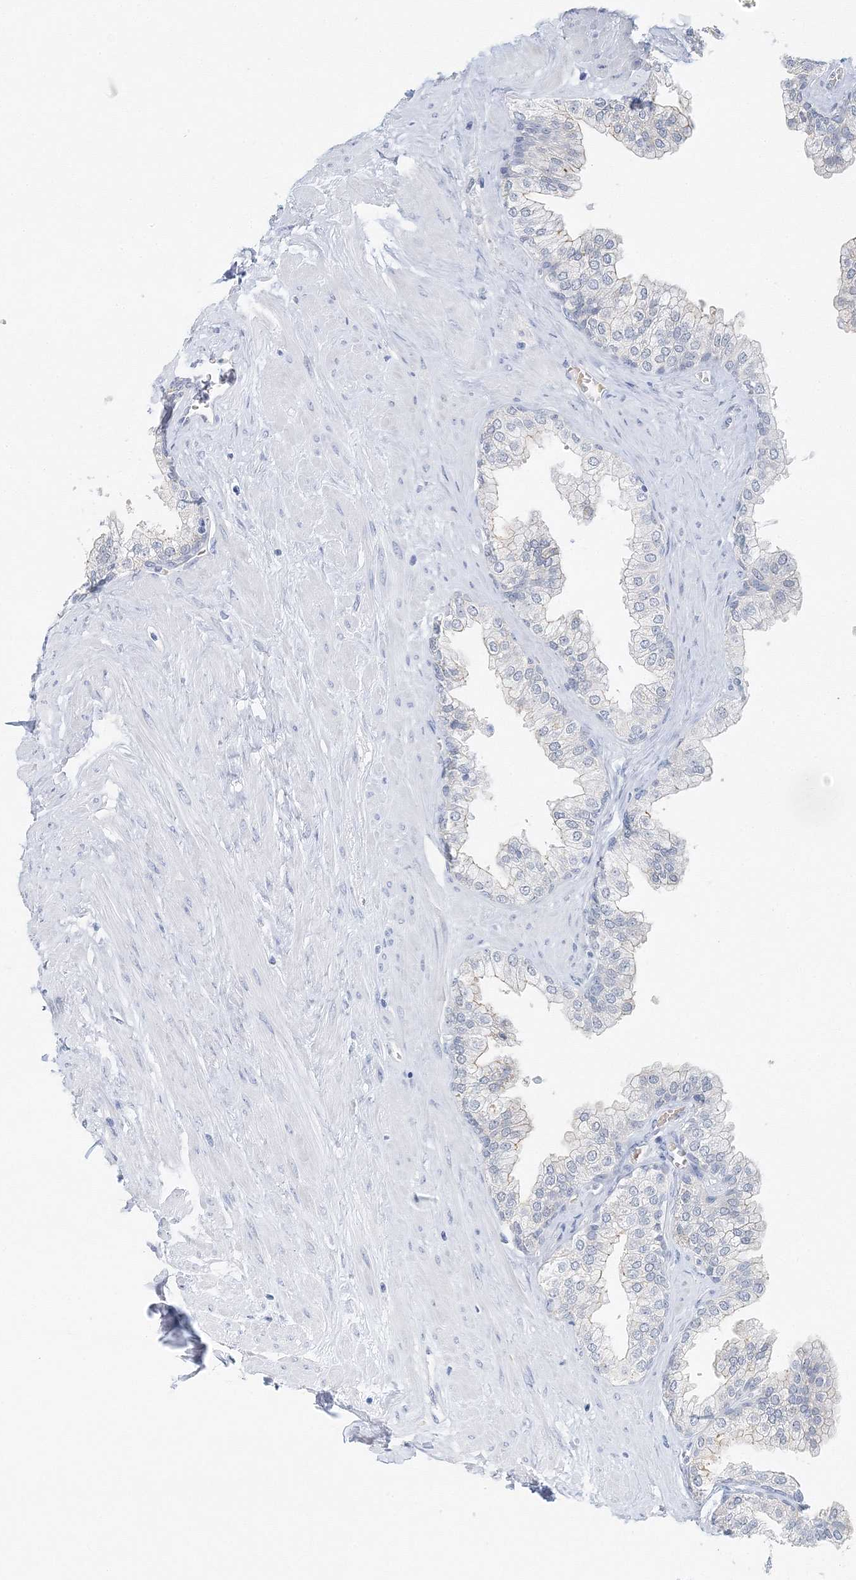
{"staining": {"intensity": "negative", "quantity": "none", "location": "none"}, "tissue": "prostate", "cell_type": "Glandular cells", "image_type": "normal", "snomed": [{"axis": "morphology", "description": "Normal tissue, NOS"}, {"axis": "morphology", "description": "Urothelial carcinoma, Low grade"}, {"axis": "topography", "description": "Urinary bladder"}, {"axis": "topography", "description": "Prostate"}], "caption": "Immunohistochemistry of benign human prostate shows no positivity in glandular cells.", "gene": "VILL", "patient": {"sex": "male", "age": 60}}